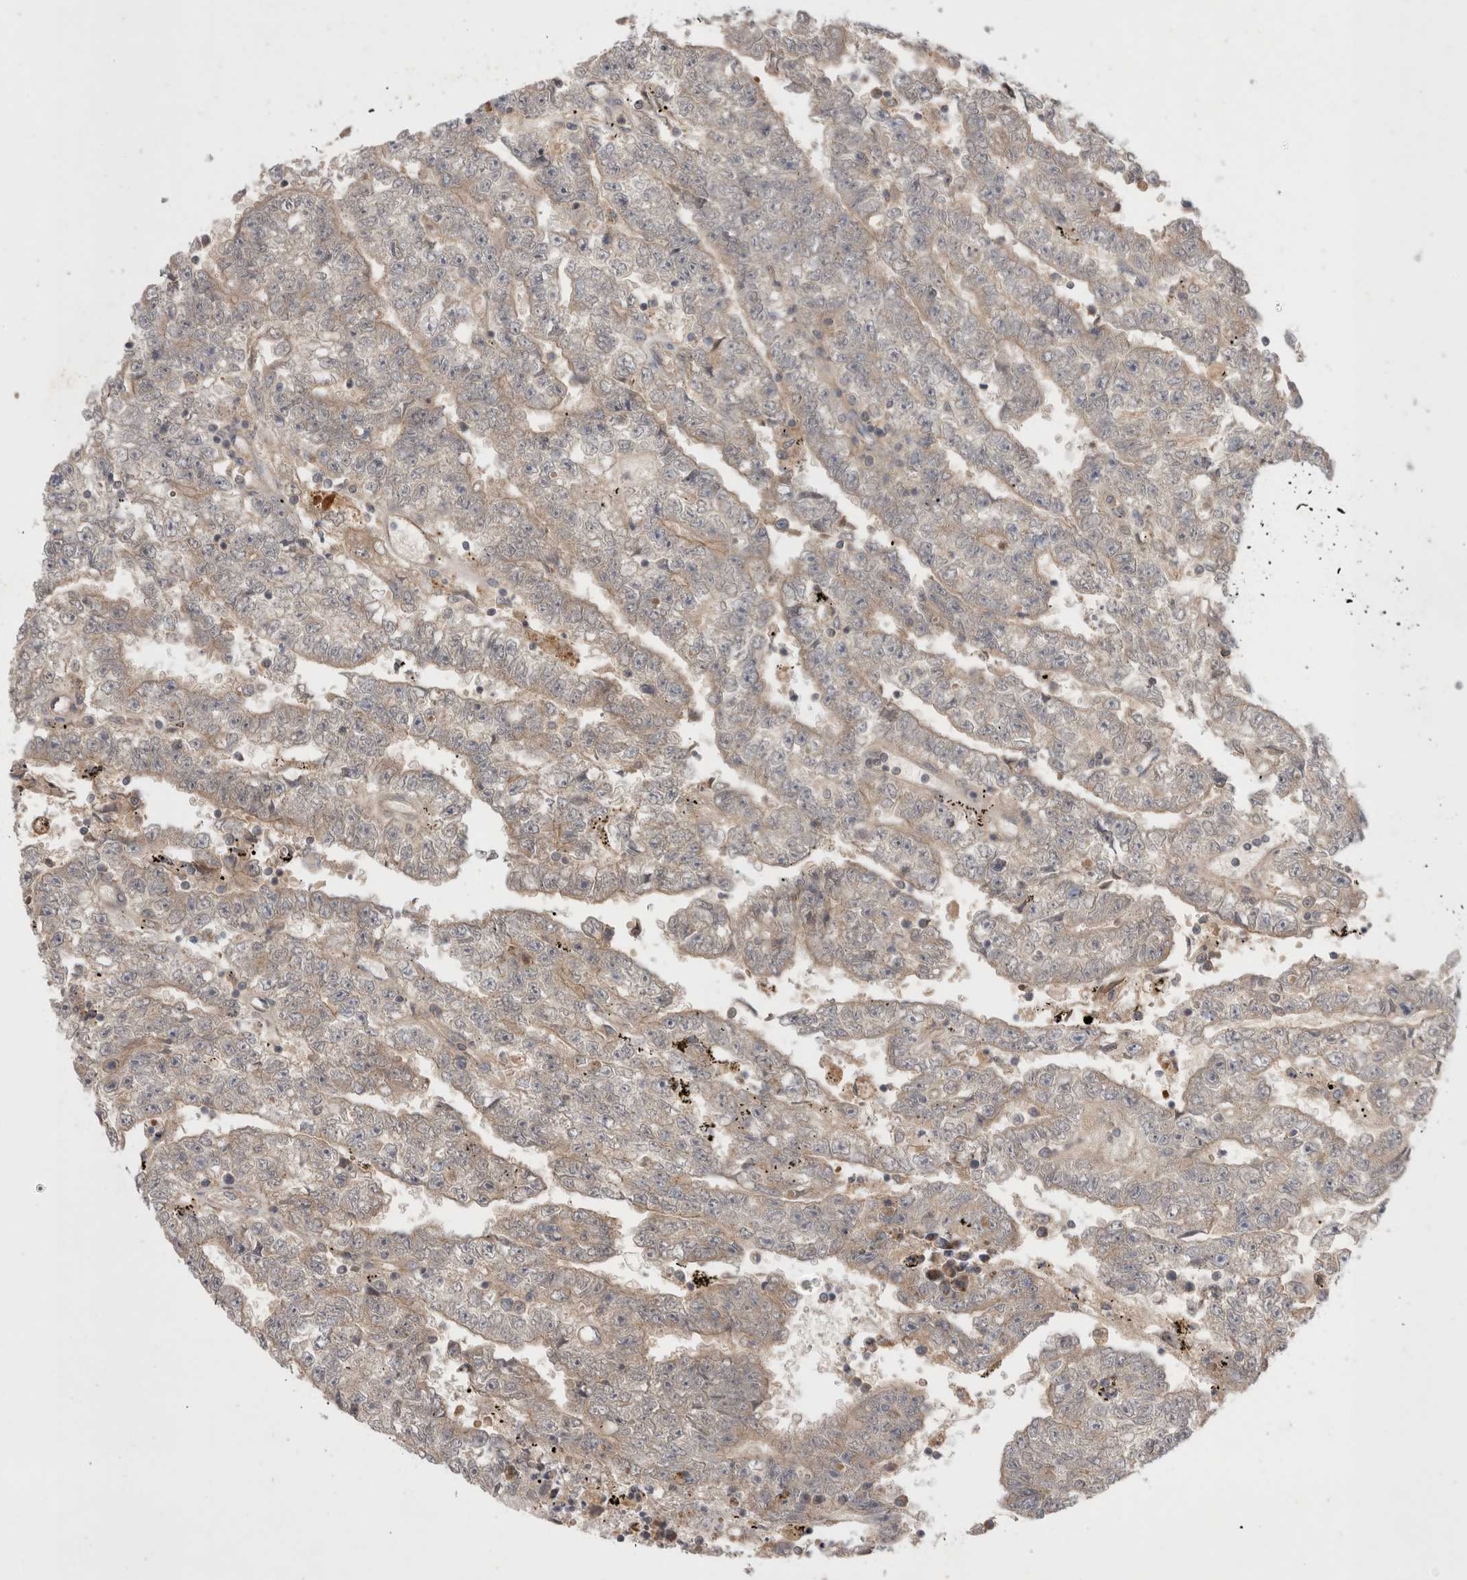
{"staining": {"intensity": "weak", "quantity": "<25%", "location": "cytoplasmic/membranous"}, "tissue": "testis cancer", "cell_type": "Tumor cells", "image_type": "cancer", "snomed": [{"axis": "morphology", "description": "Carcinoma, Embryonal, NOS"}, {"axis": "topography", "description": "Testis"}], "caption": "DAB (3,3'-diaminobenzidine) immunohistochemical staining of human testis cancer (embryonal carcinoma) displays no significant staining in tumor cells. Brightfield microscopy of immunohistochemistry (IHC) stained with DAB (3,3'-diaminobenzidine) (brown) and hematoxylin (blue), captured at high magnification.", "gene": "PLEKHM1", "patient": {"sex": "male", "age": 25}}